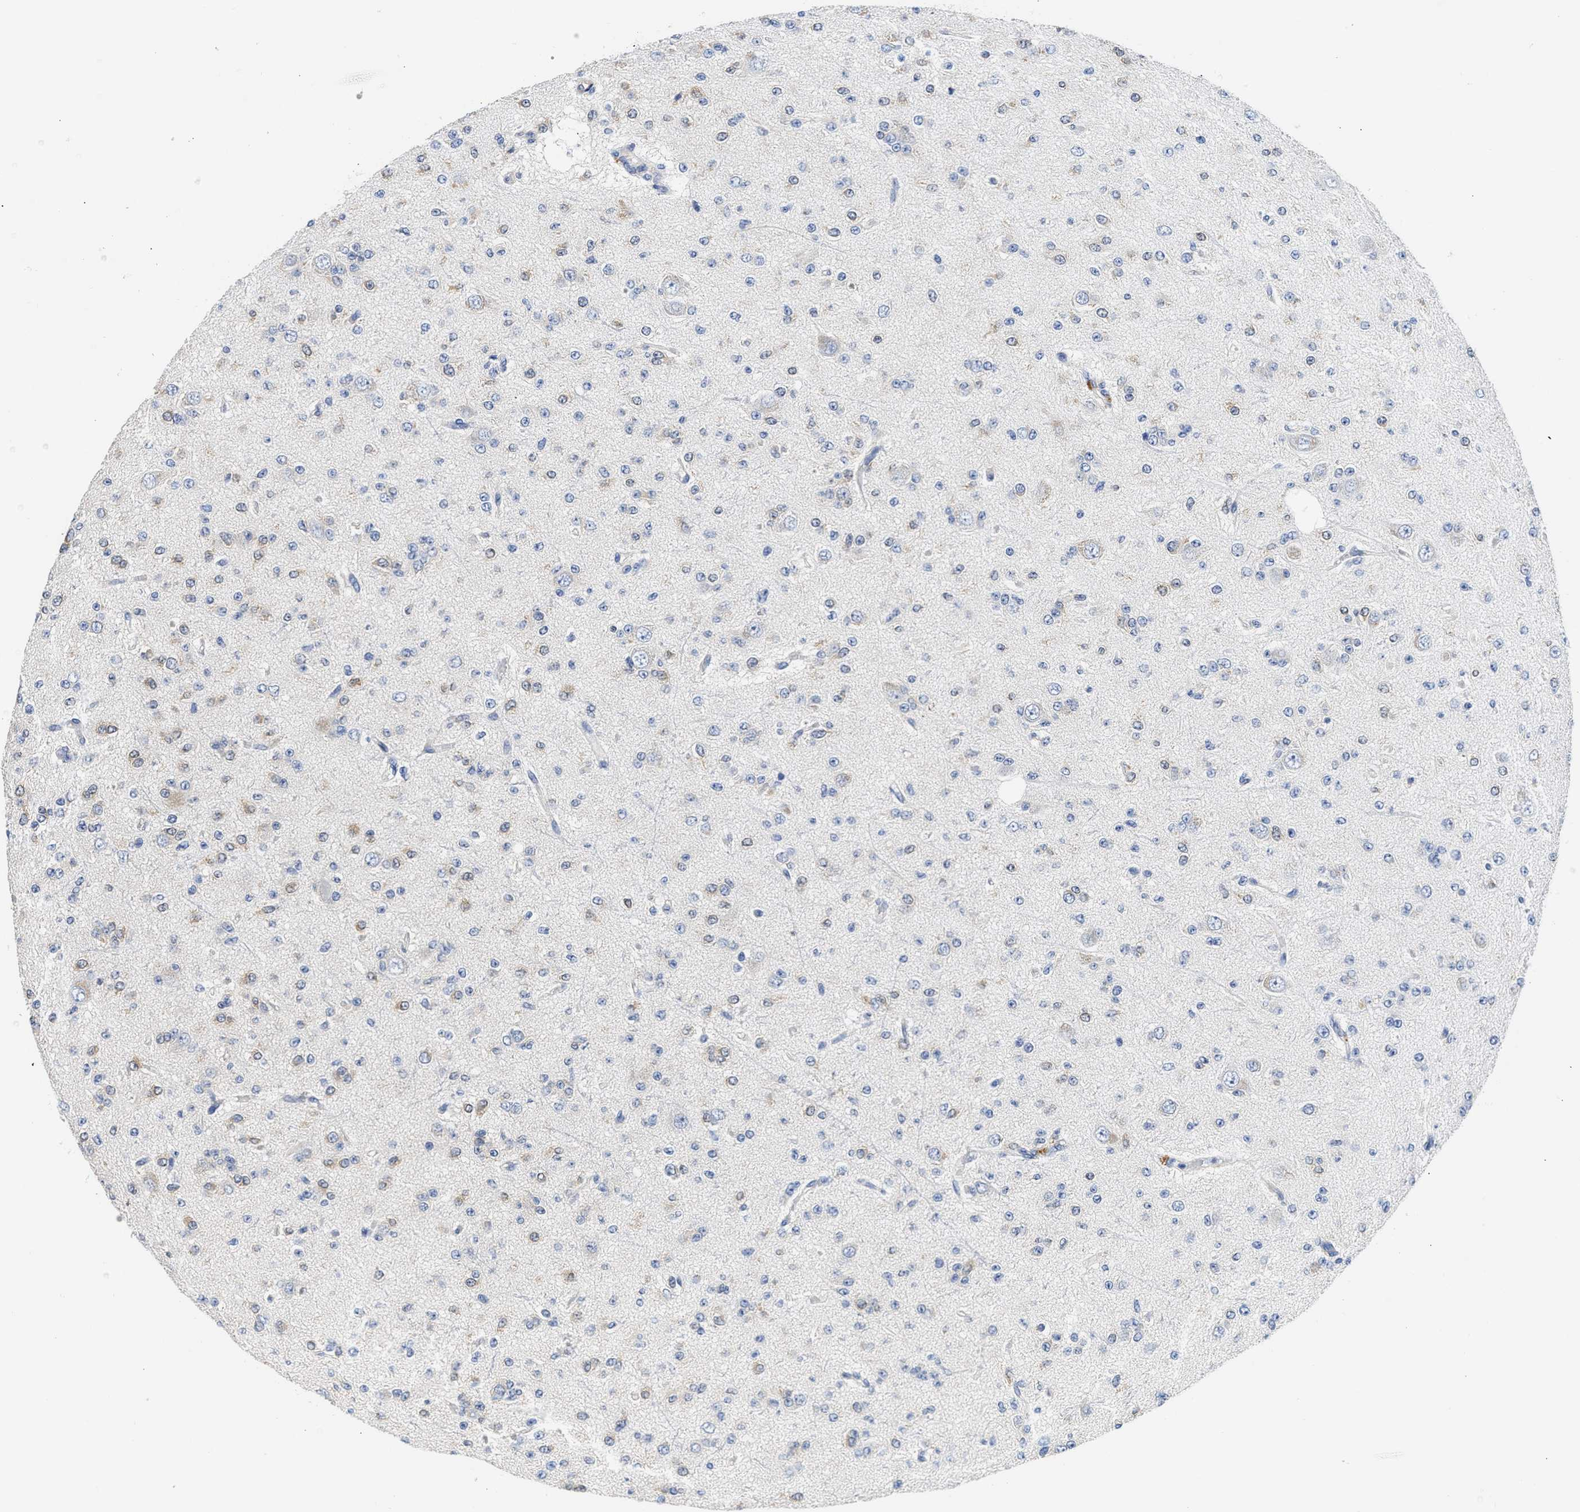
{"staining": {"intensity": "moderate", "quantity": "<25%", "location": "cytoplasmic/membranous"}, "tissue": "glioma", "cell_type": "Tumor cells", "image_type": "cancer", "snomed": [{"axis": "morphology", "description": "Glioma, malignant, Low grade"}, {"axis": "topography", "description": "Brain"}], "caption": "Immunohistochemical staining of human glioma demonstrates moderate cytoplasmic/membranous protein staining in about <25% of tumor cells.", "gene": "XPO5", "patient": {"sex": "male", "age": 38}}